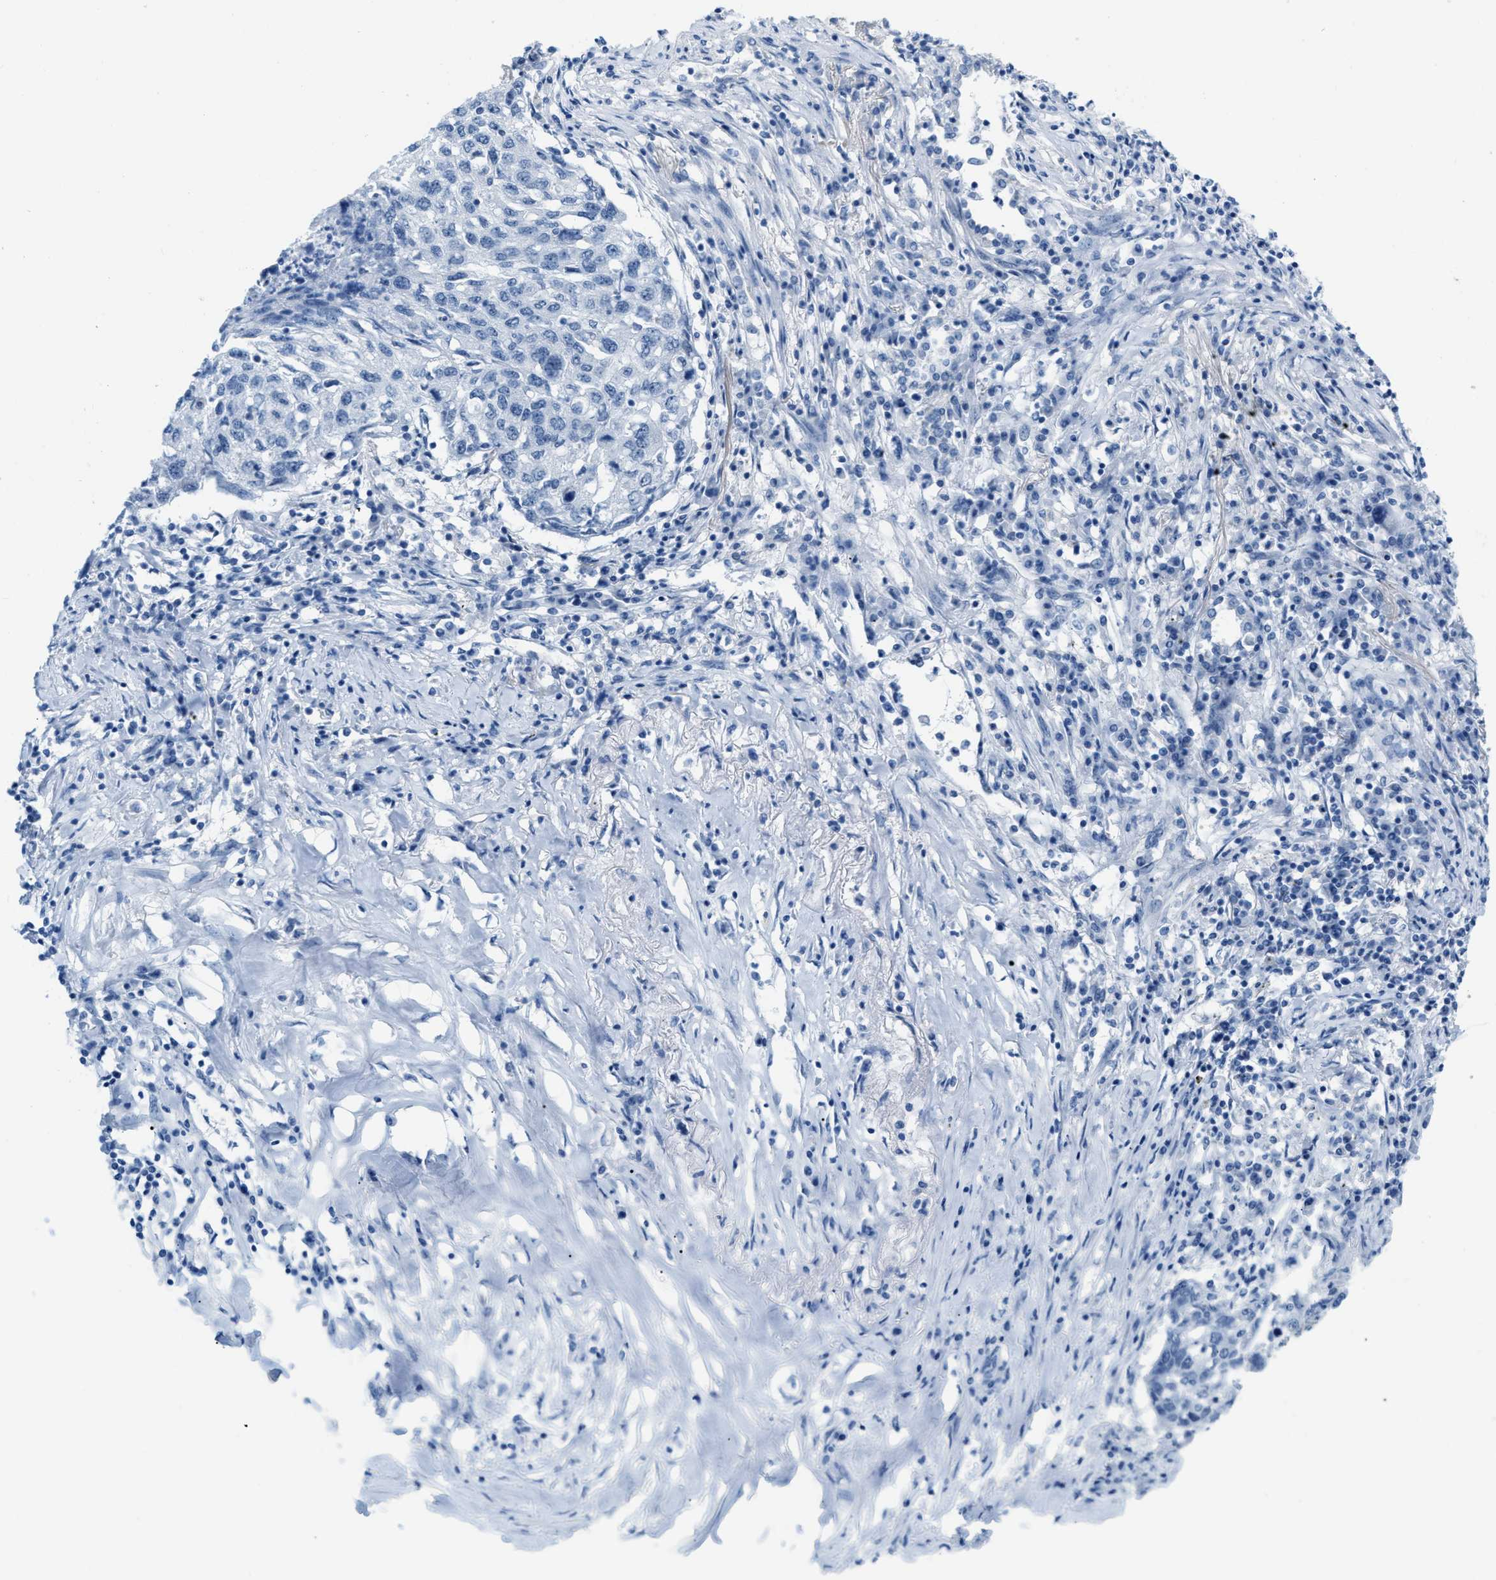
{"staining": {"intensity": "negative", "quantity": "none", "location": "none"}, "tissue": "lung cancer", "cell_type": "Tumor cells", "image_type": "cancer", "snomed": [{"axis": "morphology", "description": "Squamous cell carcinoma, NOS"}, {"axis": "topography", "description": "Lung"}], "caption": "Tumor cells show no significant protein positivity in lung cancer (squamous cell carcinoma).", "gene": "PHRF1", "patient": {"sex": "female", "age": 63}}